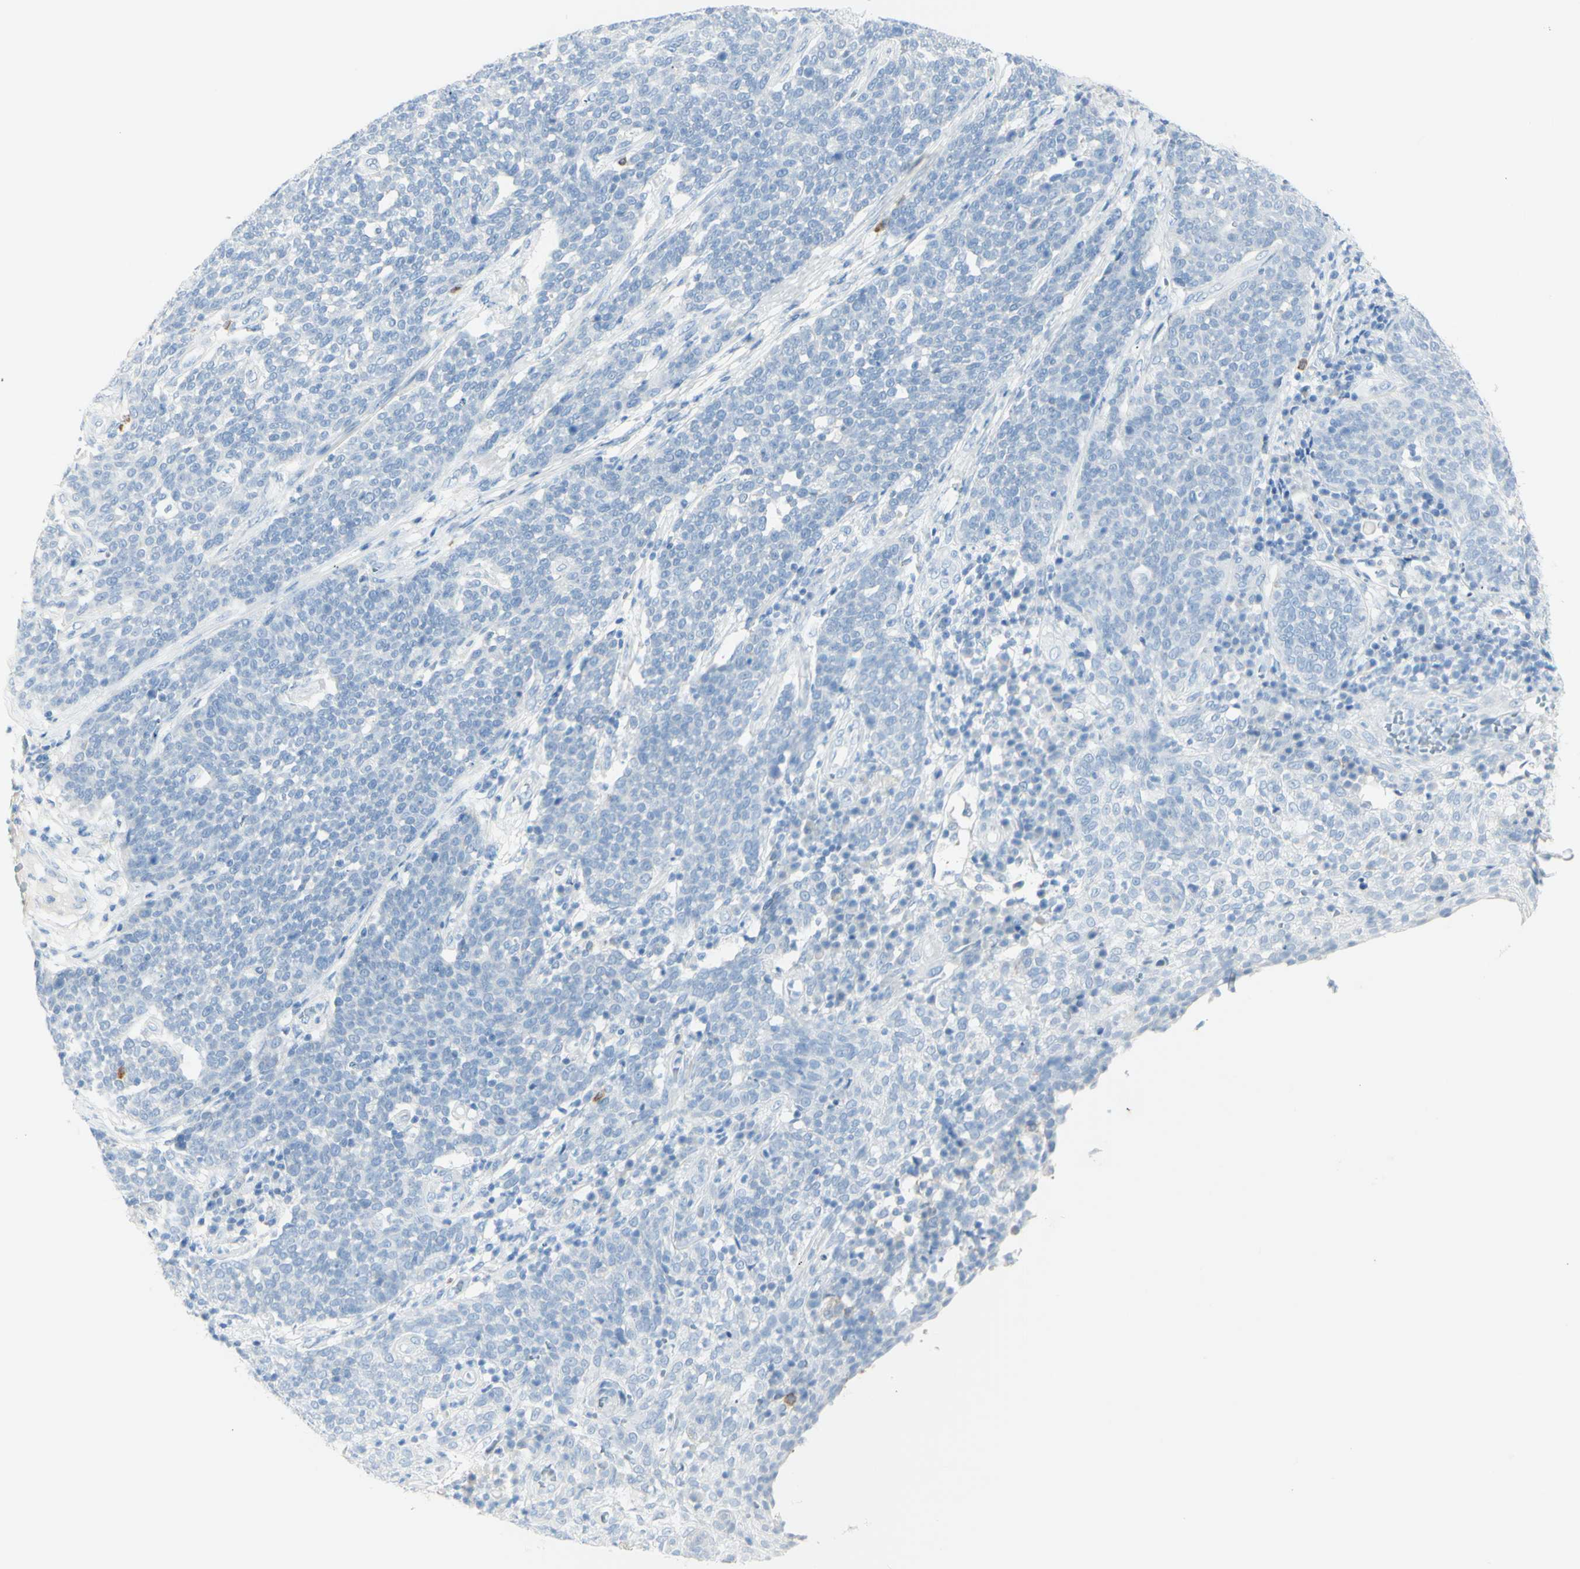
{"staining": {"intensity": "negative", "quantity": "none", "location": "none"}, "tissue": "cervical cancer", "cell_type": "Tumor cells", "image_type": "cancer", "snomed": [{"axis": "morphology", "description": "Squamous cell carcinoma, NOS"}, {"axis": "topography", "description": "Cervix"}], "caption": "A high-resolution micrograph shows immunohistochemistry staining of cervical cancer (squamous cell carcinoma), which demonstrates no significant positivity in tumor cells.", "gene": "LETM1", "patient": {"sex": "female", "age": 34}}